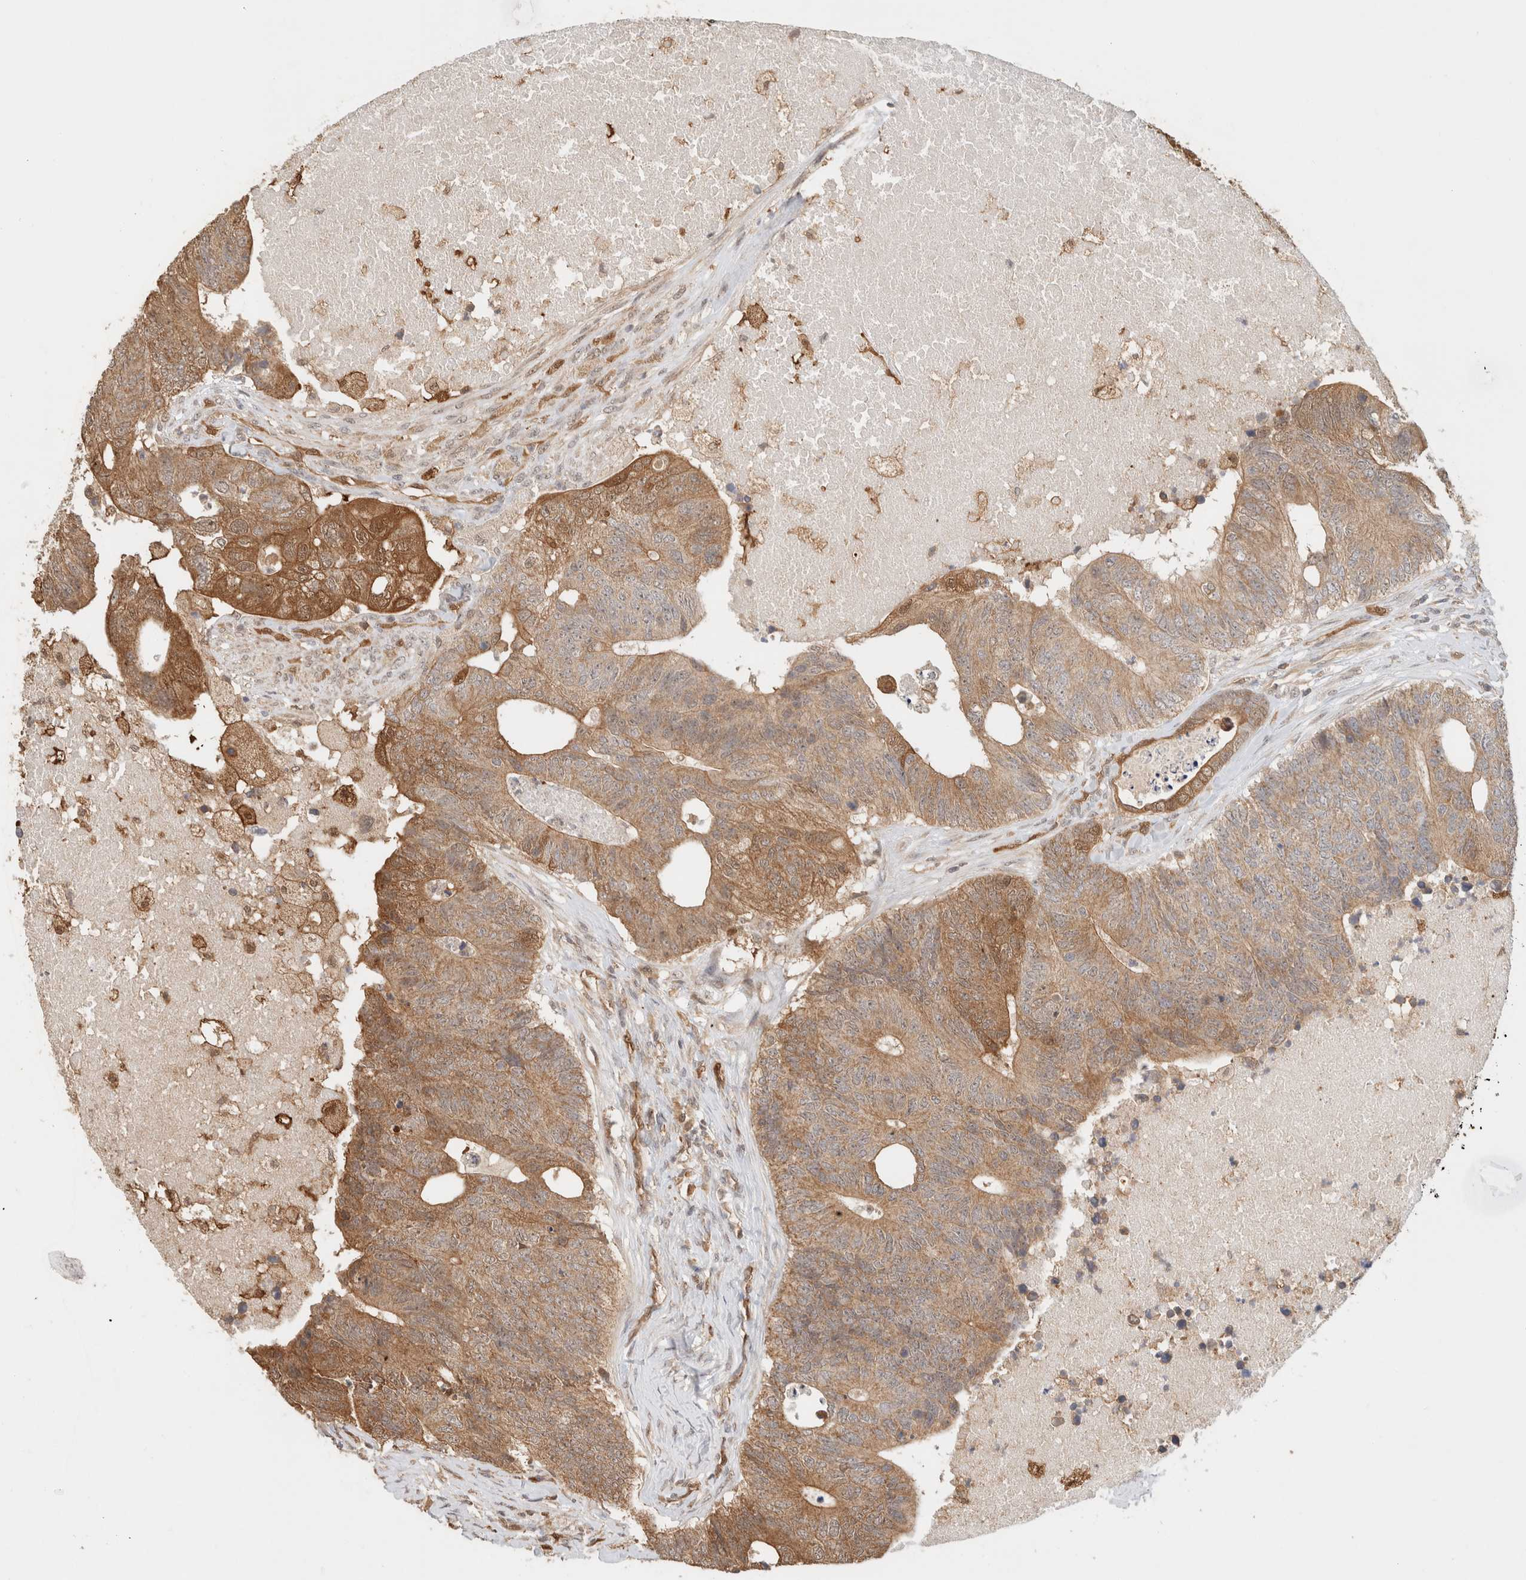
{"staining": {"intensity": "moderate", "quantity": ">75%", "location": "cytoplasmic/membranous"}, "tissue": "colorectal cancer", "cell_type": "Tumor cells", "image_type": "cancer", "snomed": [{"axis": "morphology", "description": "Adenocarcinoma, NOS"}, {"axis": "topography", "description": "Colon"}], "caption": "A brown stain shows moderate cytoplasmic/membranous positivity of a protein in human colorectal cancer tumor cells.", "gene": "CA13", "patient": {"sex": "female", "age": 67}}